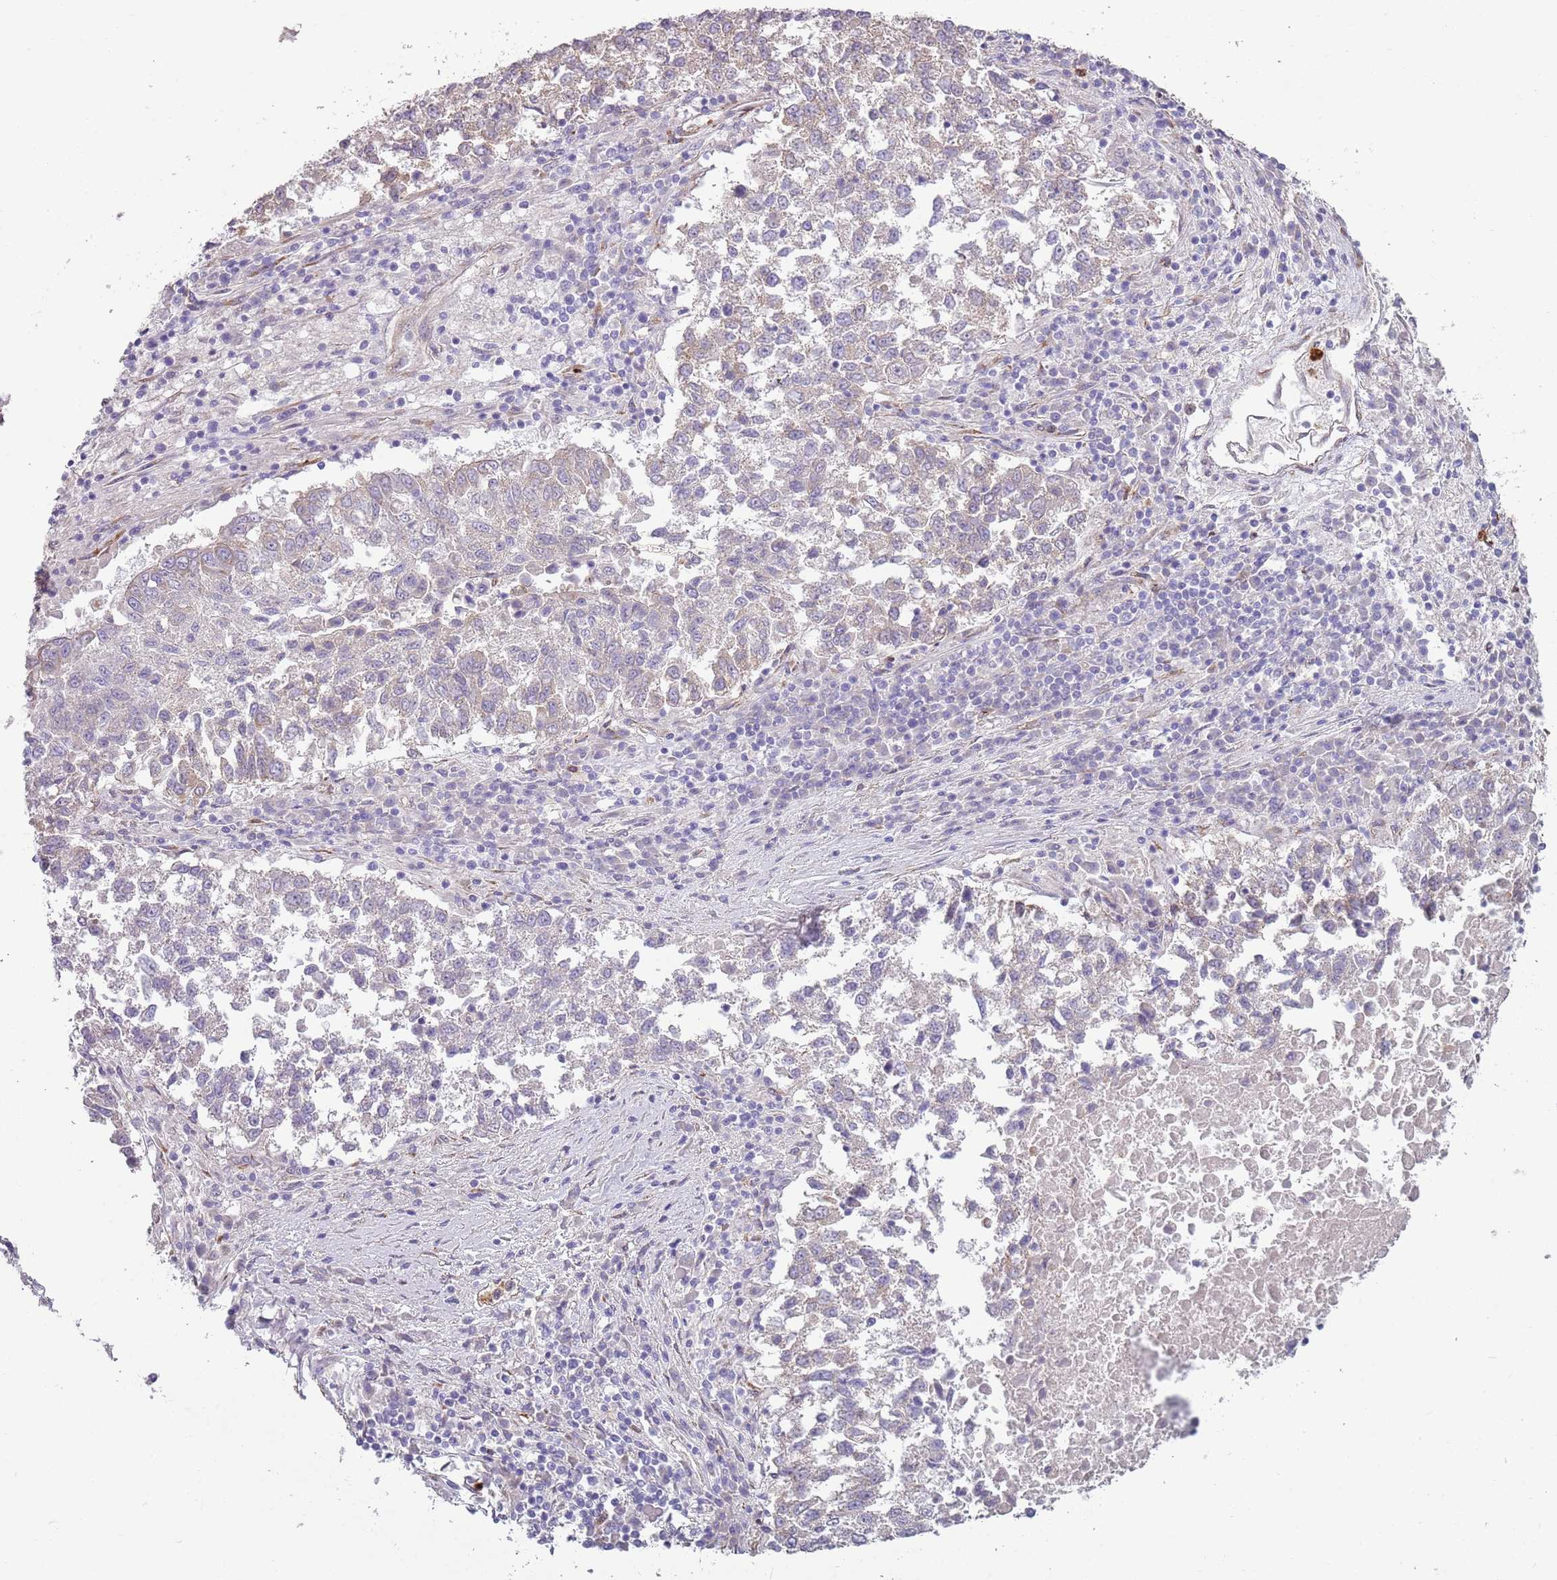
{"staining": {"intensity": "negative", "quantity": "none", "location": "none"}, "tissue": "lung cancer", "cell_type": "Tumor cells", "image_type": "cancer", "snomed": [{"axis": "morphology", "description": "Squamous cell carcinoma, NOS"}, {"axis": "topography", "description": "Lung"}], "caption": "Tumor cells are negative for protein expression in human lung squamous cell carcinoma. (Brightfield microscopy of DAB (3,3'-diaminobenzidine) immunohistochemistry at high magnification).", "gene": "PHLPP2", "patient": {"sex": "male", "age": 73}}